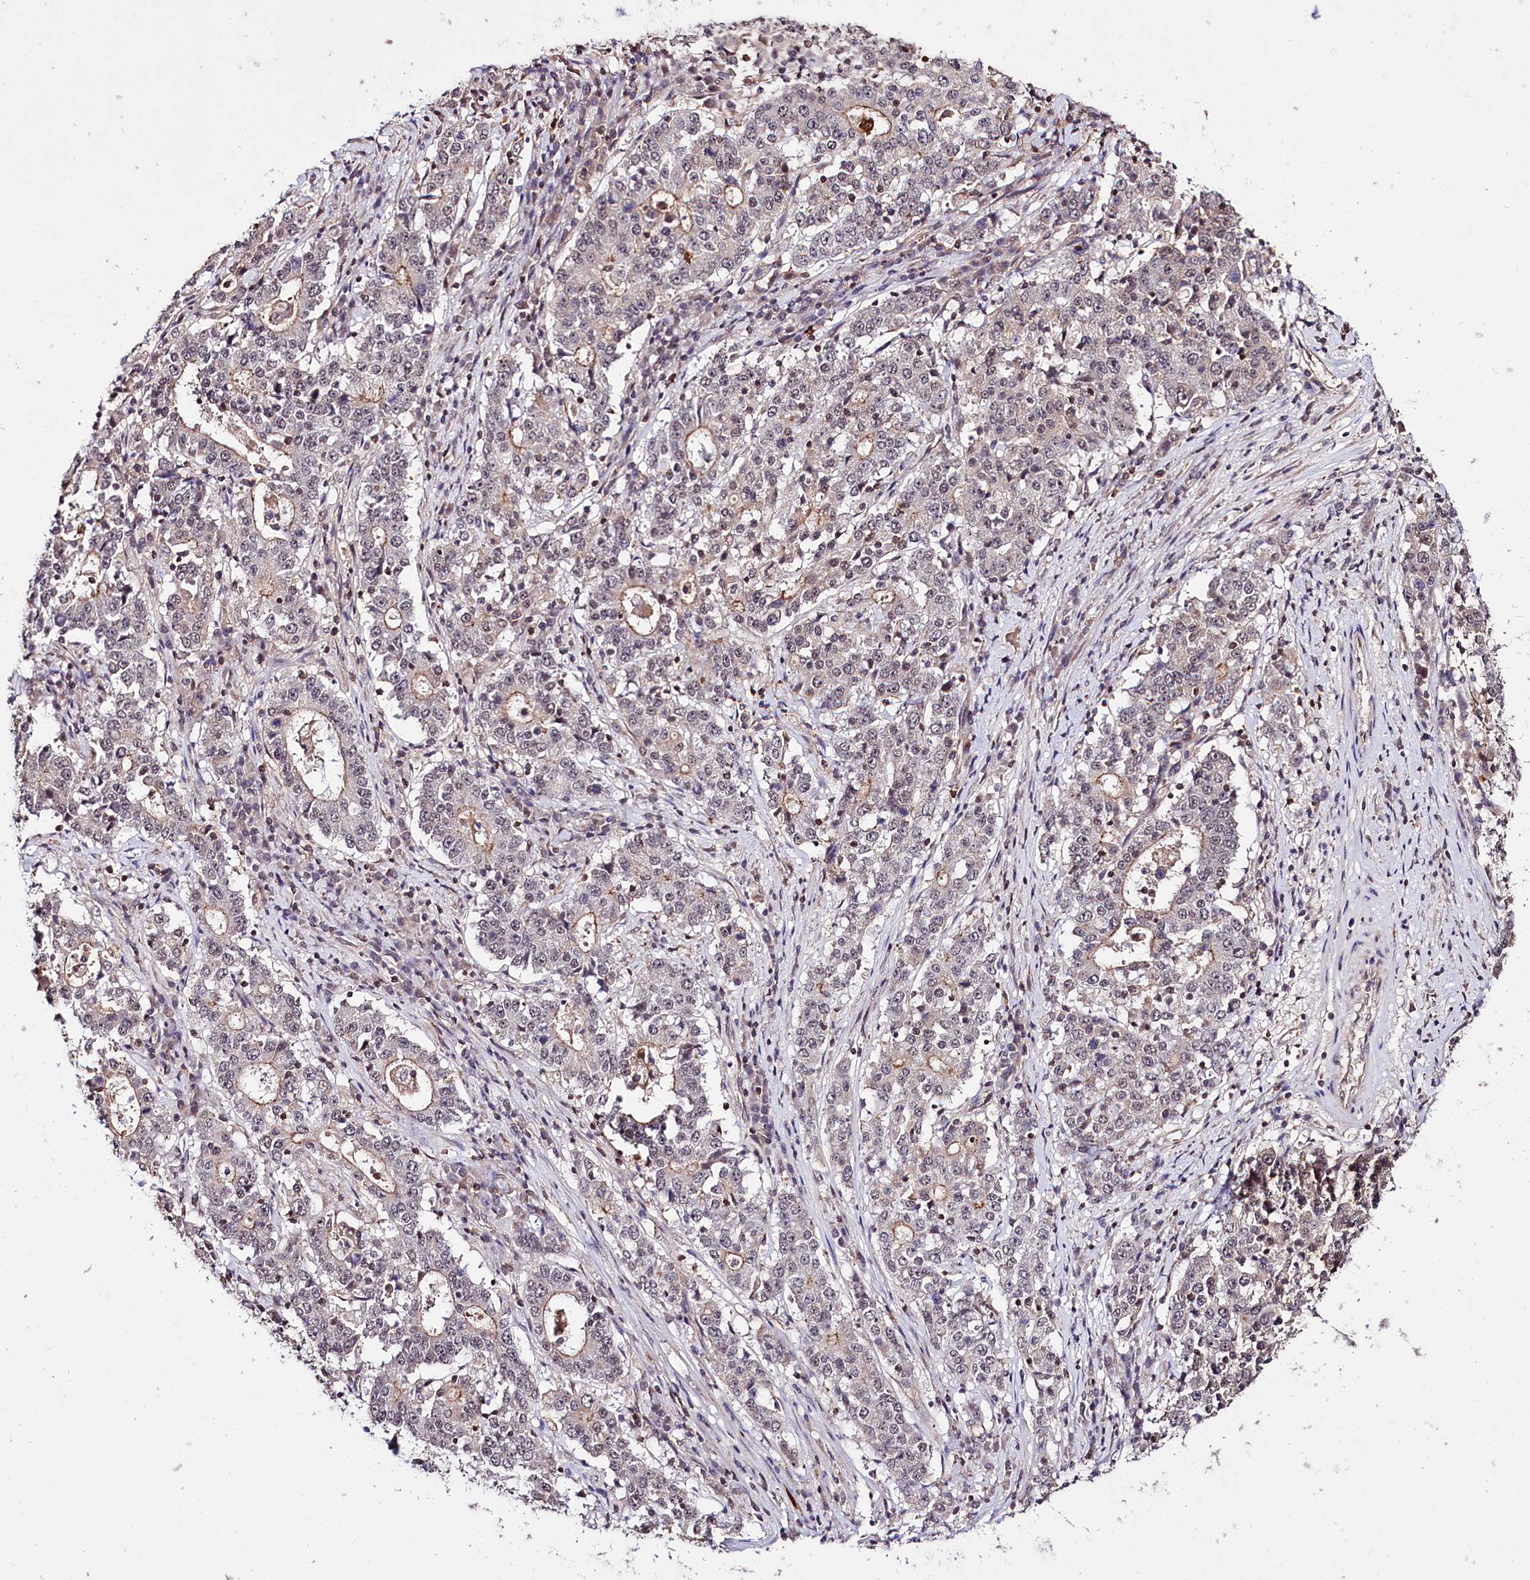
{"staining": {"intensity": "moderate", "quantity": "<25%", "location": "cytoplasmic/membranous"}, "tissue": "stomach cancer", "cell_type": "Tumor cells", "image_type": "cancer", "snomed": [{"axis": "morphology", "description": "Adenocarcinoma, NOS"}, {"axis": "topography", "description": "Stomach"}], "caption": "Immunohistochemical staining of human stomach cancer reveals low levels of moderate cytoplasmic/membranous protein staining in approximately <25% of tumor cells. Using DAB (brown) and hematoxylin (blue) stains, captured at high magnification using brightfield microscopy.", "gene": "TAFAZZIN", "patient": {"sex": "male", "age": 59}}